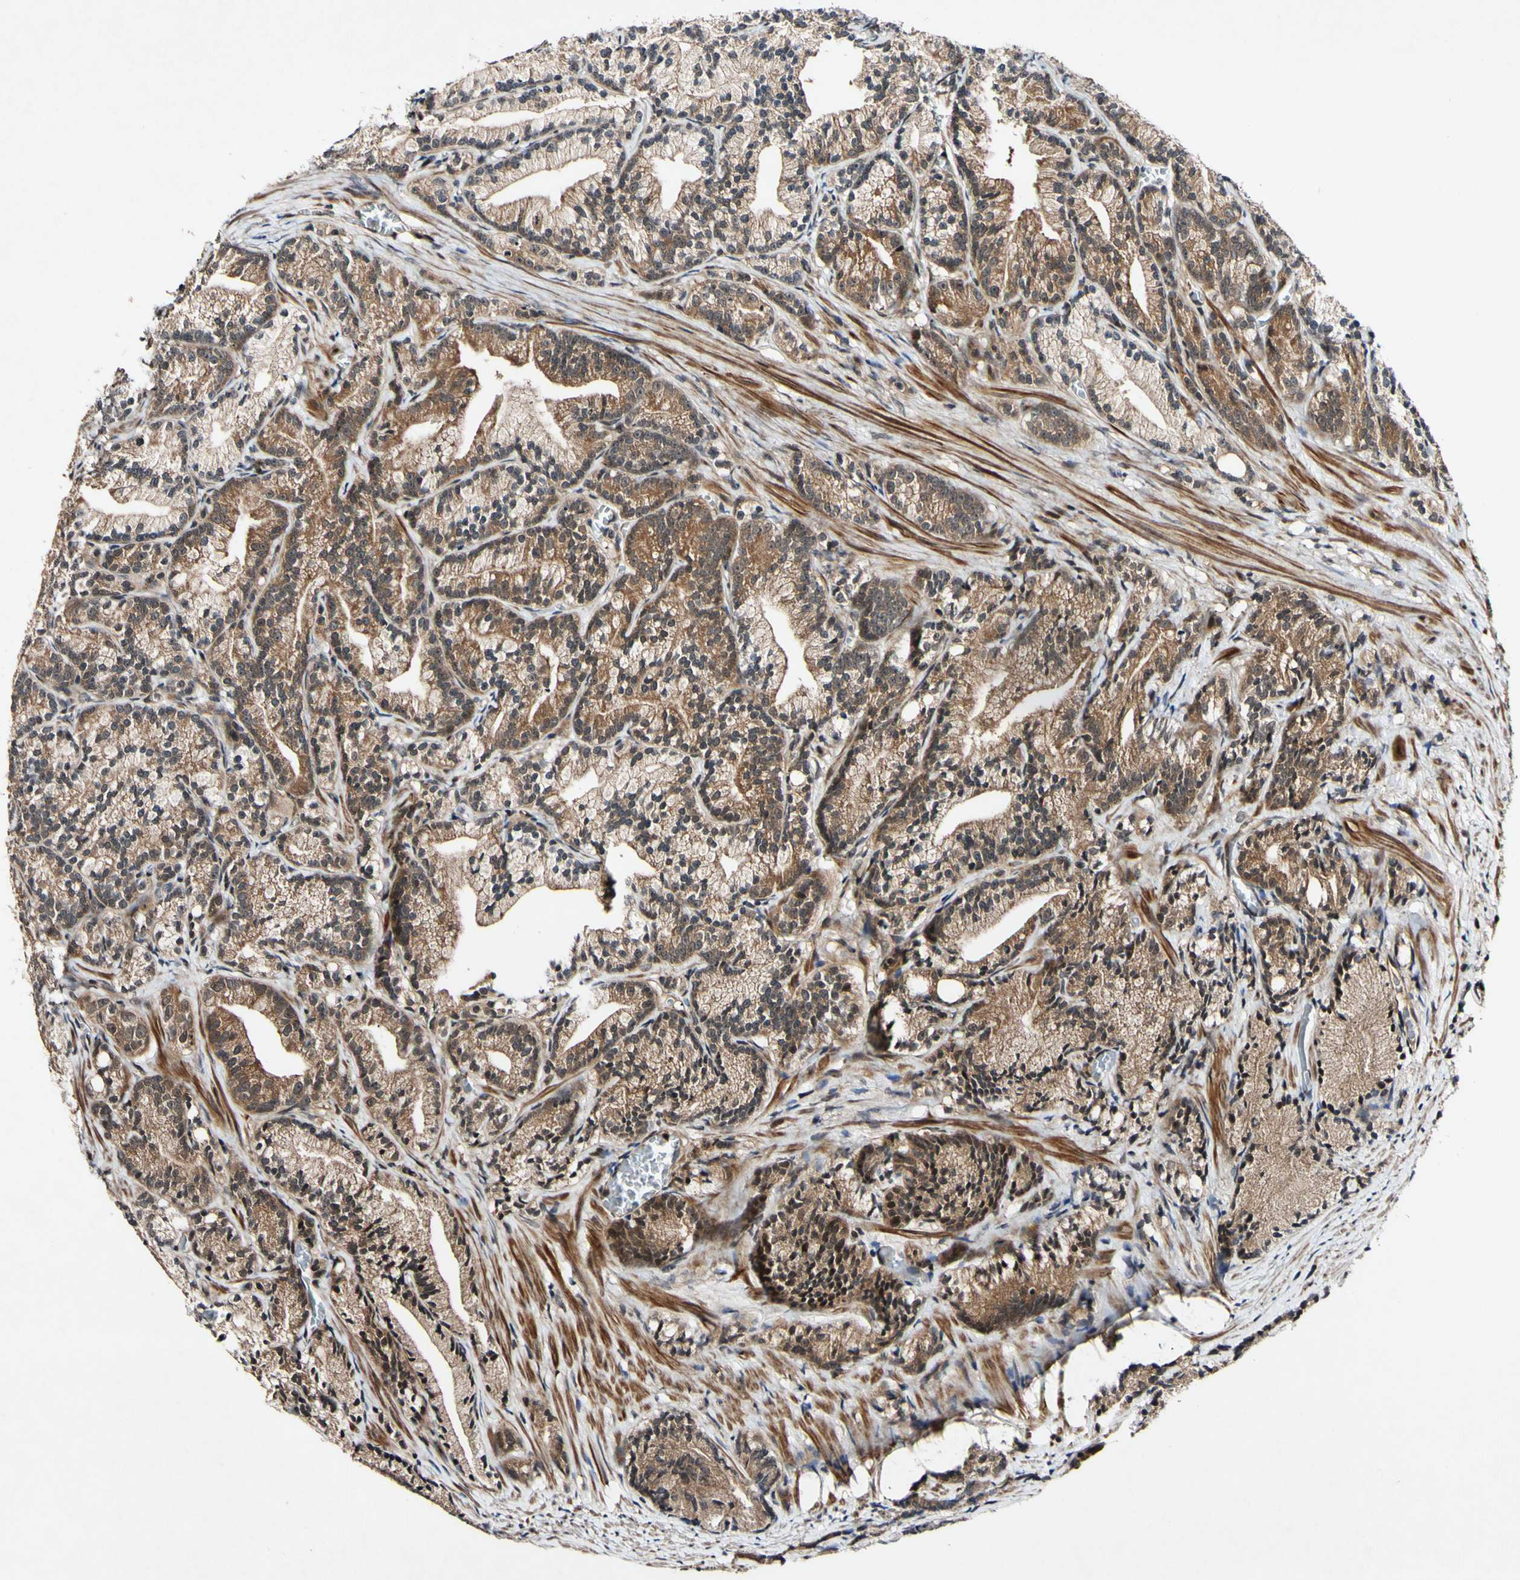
{"staining": {"intensity": "moderate", "quantity": ">75%", "location": "cytoplasmic/membranous,nuclear"}, "tissue": "prostate cancer", "cell_type": "Tumor cells", "image_type": "cancer", "snomed": [{"axis": "morphology", "description": "Adenocarcinoma, Low grade"}, {"axis": "topography", "description": "Prostate"}], "caption": "Immunohistochemical staining of human prostate cancer (low-grade adenocarcinoma) displays medium levels of moderate cytoplasmic/membranous and nuclear protein expression in about >75% of tumor cells.", "gene": "CSNK1E", "patient": {"sex": "male", "age": 89}}